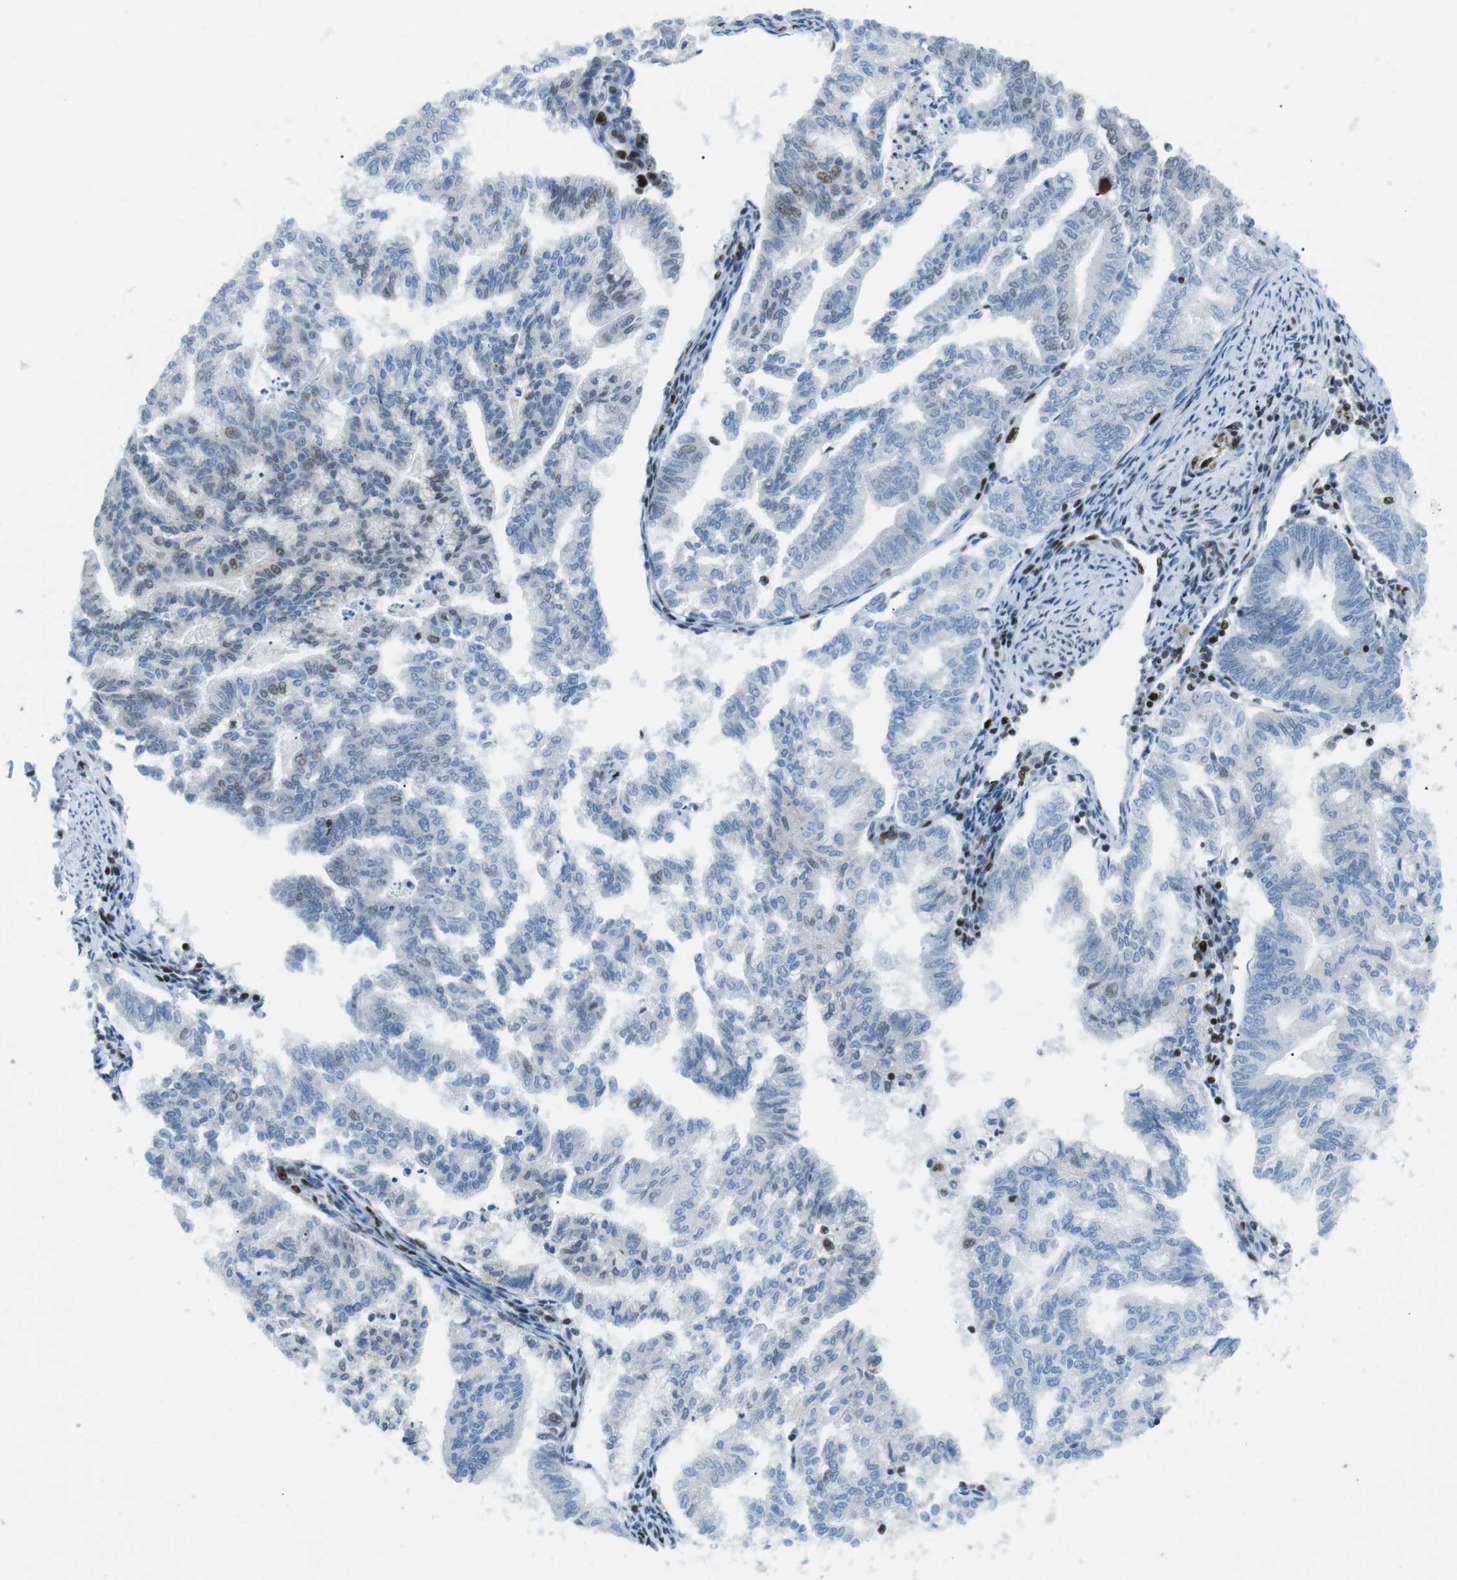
{"staining": {"intensity": "weak", "quantity": "<25%", "location": "nuclear"}, "tissue": "endometrial cancer", "cell_type": "Tumor cells", "image_type": "cancer", "snomed": [{"axis": "morphology", "description": "Adenocarcinoma, NOS"}, {"axis": "topography", "description": "Endometrium"}], "caption": "High power microscopy micrograph of an immunohistochemistry image of adenocarcinoma (endometrial), revealing no significant positivity in tumor cells.", "gene": "ARID1A", "patient": {"sex": "female", "age": 79}}